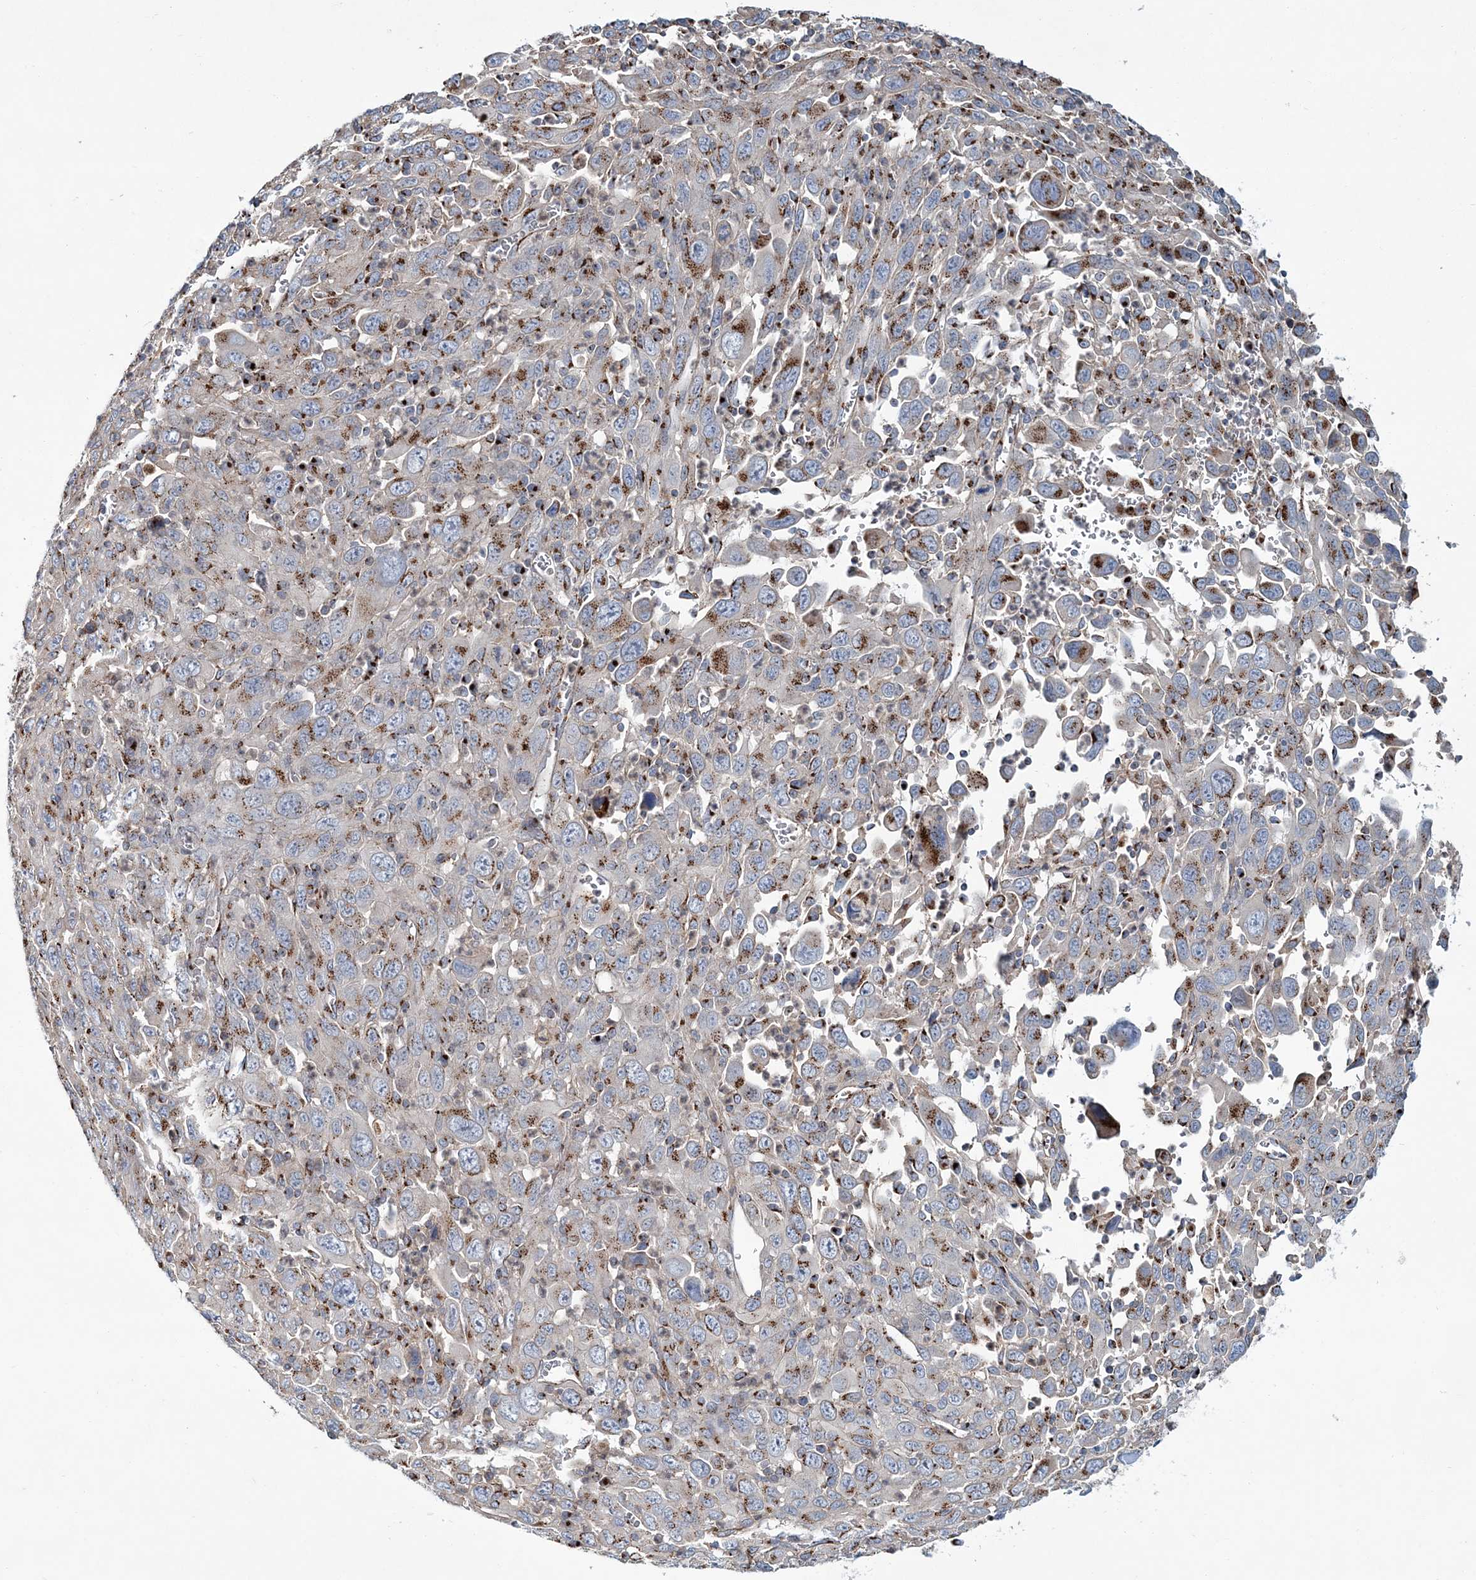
{"staining": {"intensity": "moderate", "quantity": ">75%", "location": "cytoplasmic/membranous"}, "tissue": "melanoma", "cell_type": "Tumor cells", "image_type": "cancer", "snomed": [{"axis": "morphology", "description": "Malignant melanoma, Metastatic site"}, {"axis": "topography", "description": "Skin"}], "caption": "Immunohistochemistry (DAB (3,3'-diaminobenzidine)) staining of human melanoma displays moderate cytoplasmic/membranous protein staining in approximately >75% of tumor cells.", "gene": "MAN1A2", "patient": {"sex": "female", "age": 56}}